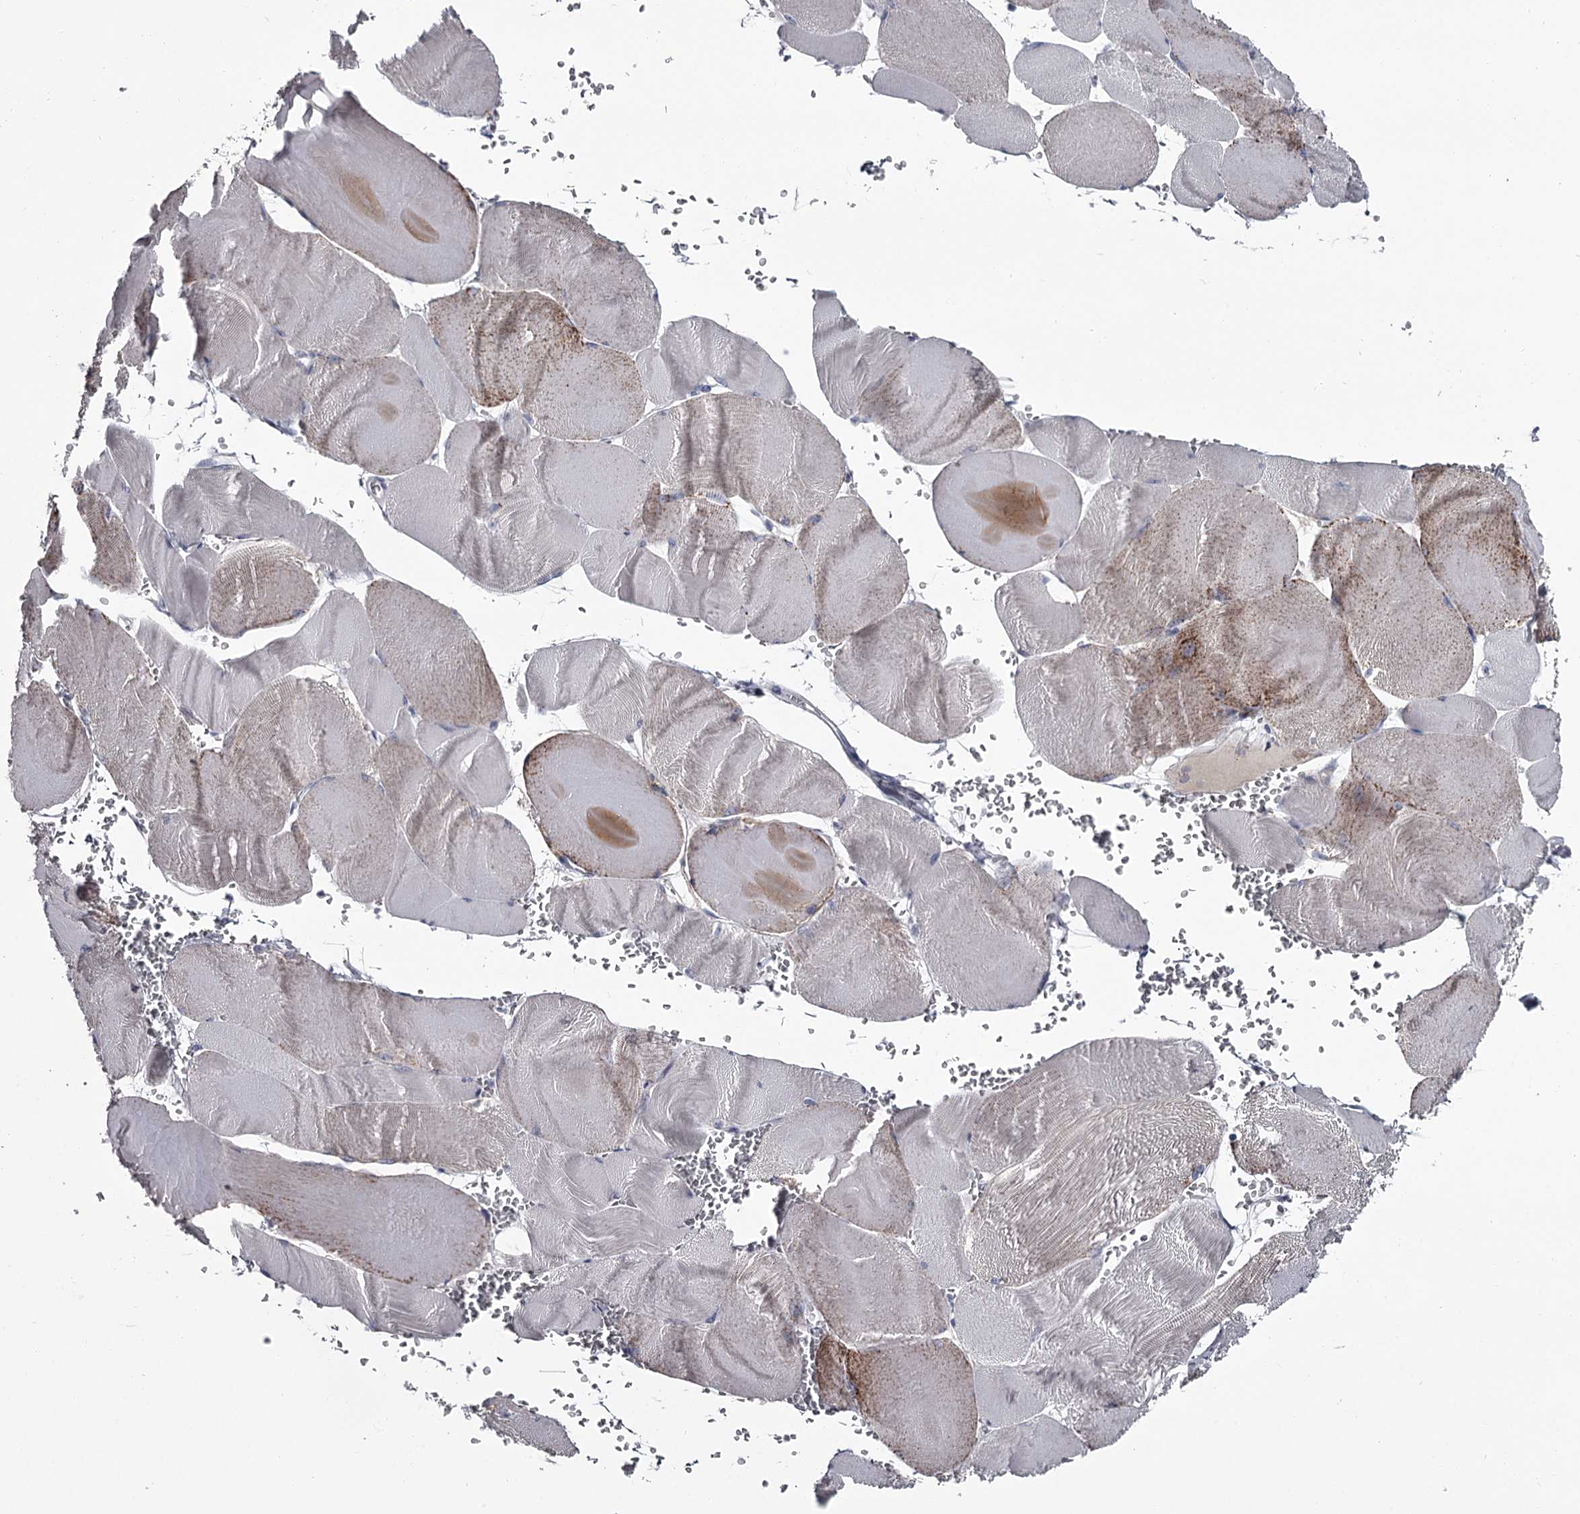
{"staining": {"intensity": "negative", "quantity": "none", "location": "none"}, "tissue": "skeletal muscle", "cell_type": "Myocytes", "image_type": "normal", "snomed": [{"axis": "morphology", "description": "Normal tissue, NOS"}, {"axis": "morphology", "description": "Basal cell carcinoma"}, {"axis": "topography", "description": "Skeletal muscle"}], "caption": "Photomicrograph shows no significant protein expression in myocytes of unremarkable skeletal muscle.", "gene": "DAO", "patient": {"sex": "female", "age": 64}}